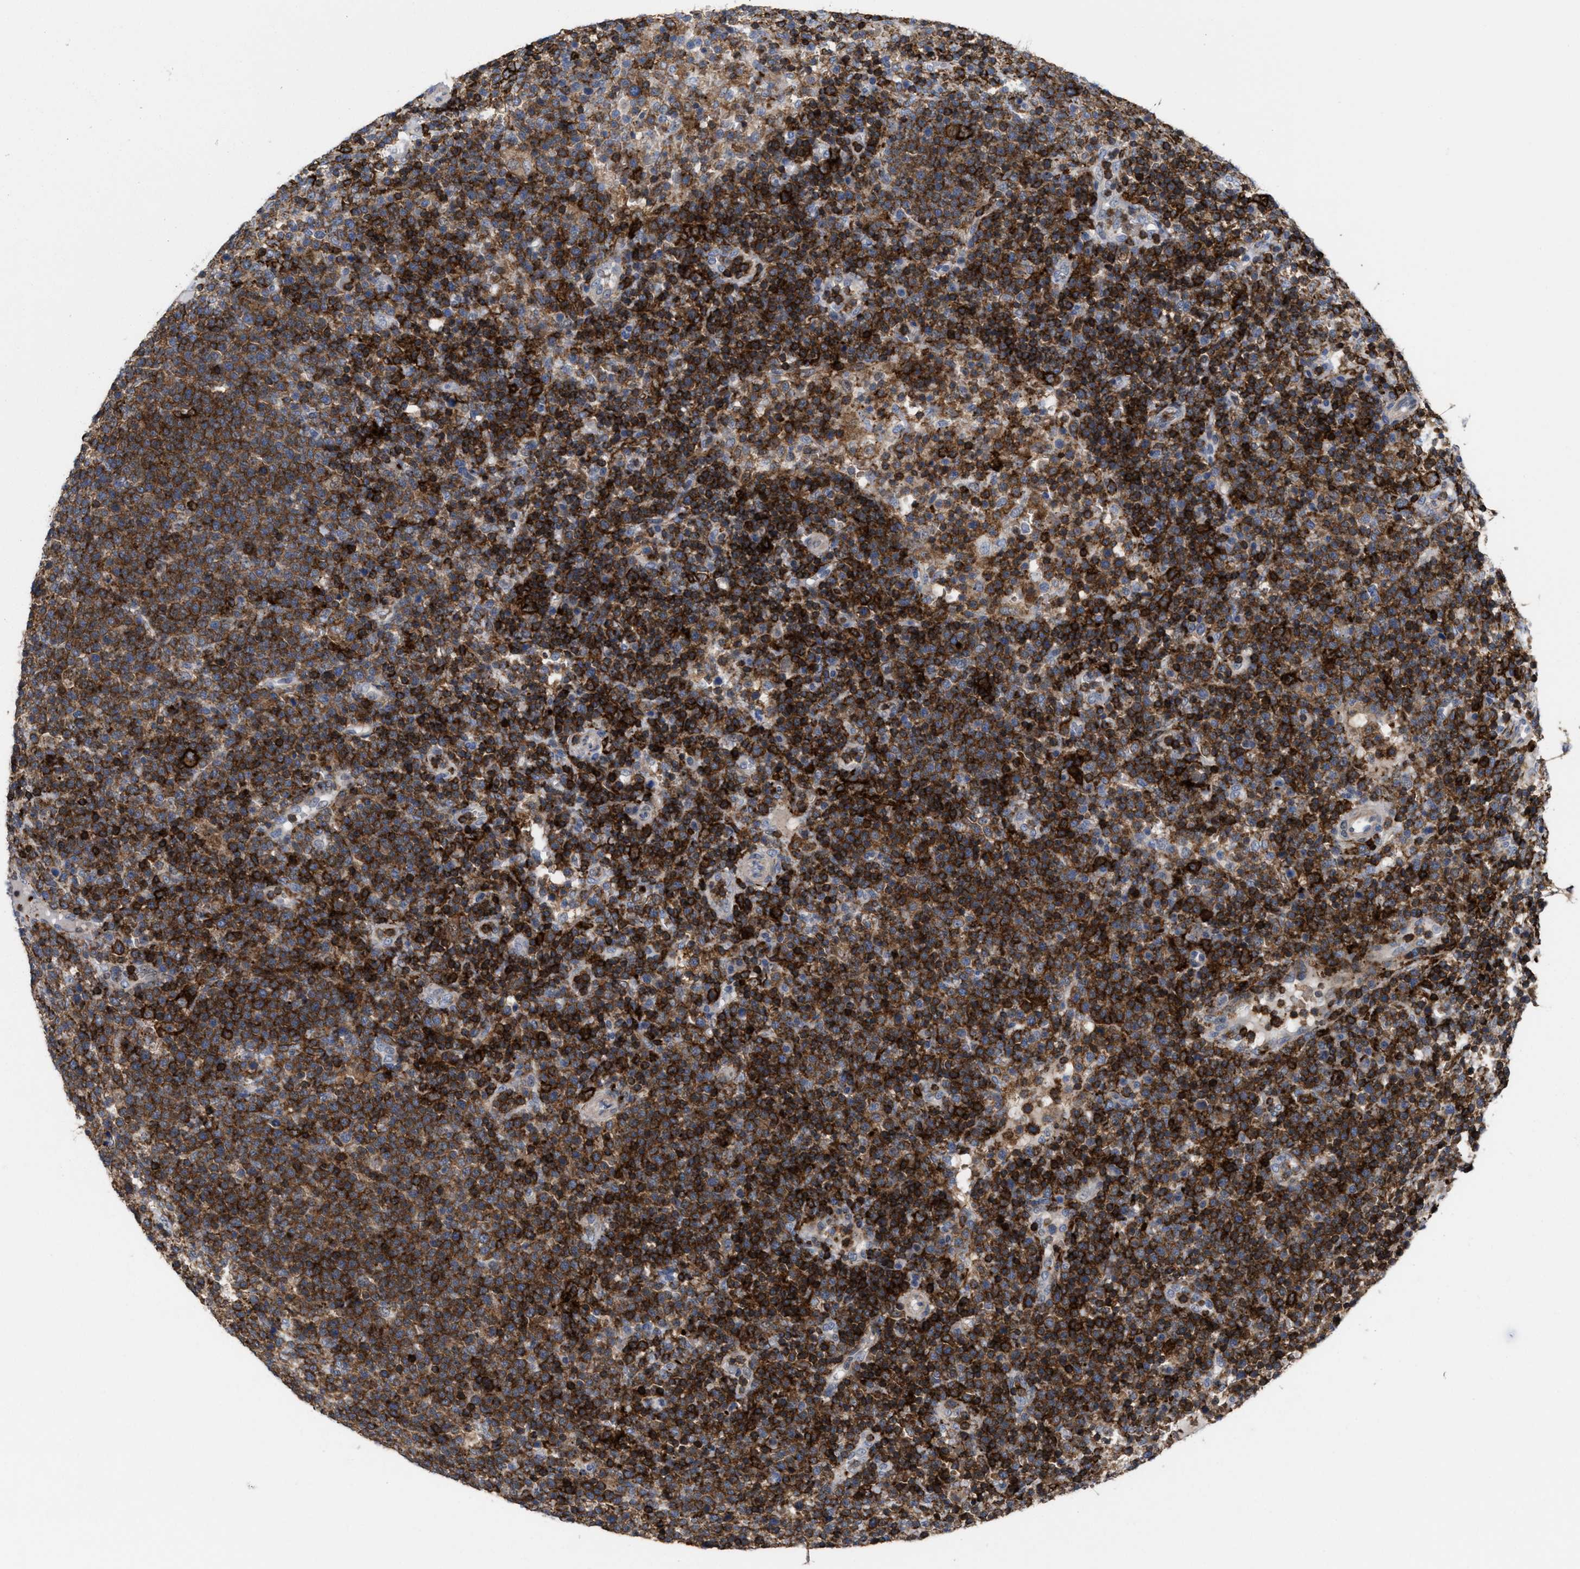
{"staining": {"intensity": "strong", "quantity": ">75%", "location": "cytoplasmic/membranous"}, "tissue": "lymphoma", "cell_type": "Tumor cells", "image_type": "cancer", "snomed": [{"axis": "morphology", "description": "Malignant lymphoma, non-Hodgkin's type, High grade"}, {"axis": "topography", "description": "Lymph node"}], "caption": "Protein expression analysis of high-grade malignant lymphoma, non-Hodgkin's type displays strong cytoplasmic/membranous staining in approximately >75% of tumor cells. The staining was performed using DAB (3,3'-diaminobenzidine), with brown indicating positive protein expression. Nuclei are stained blue with hematoxylin.", "gene": "PTPRE", "patient": {"sex": "male", "age": 61}}